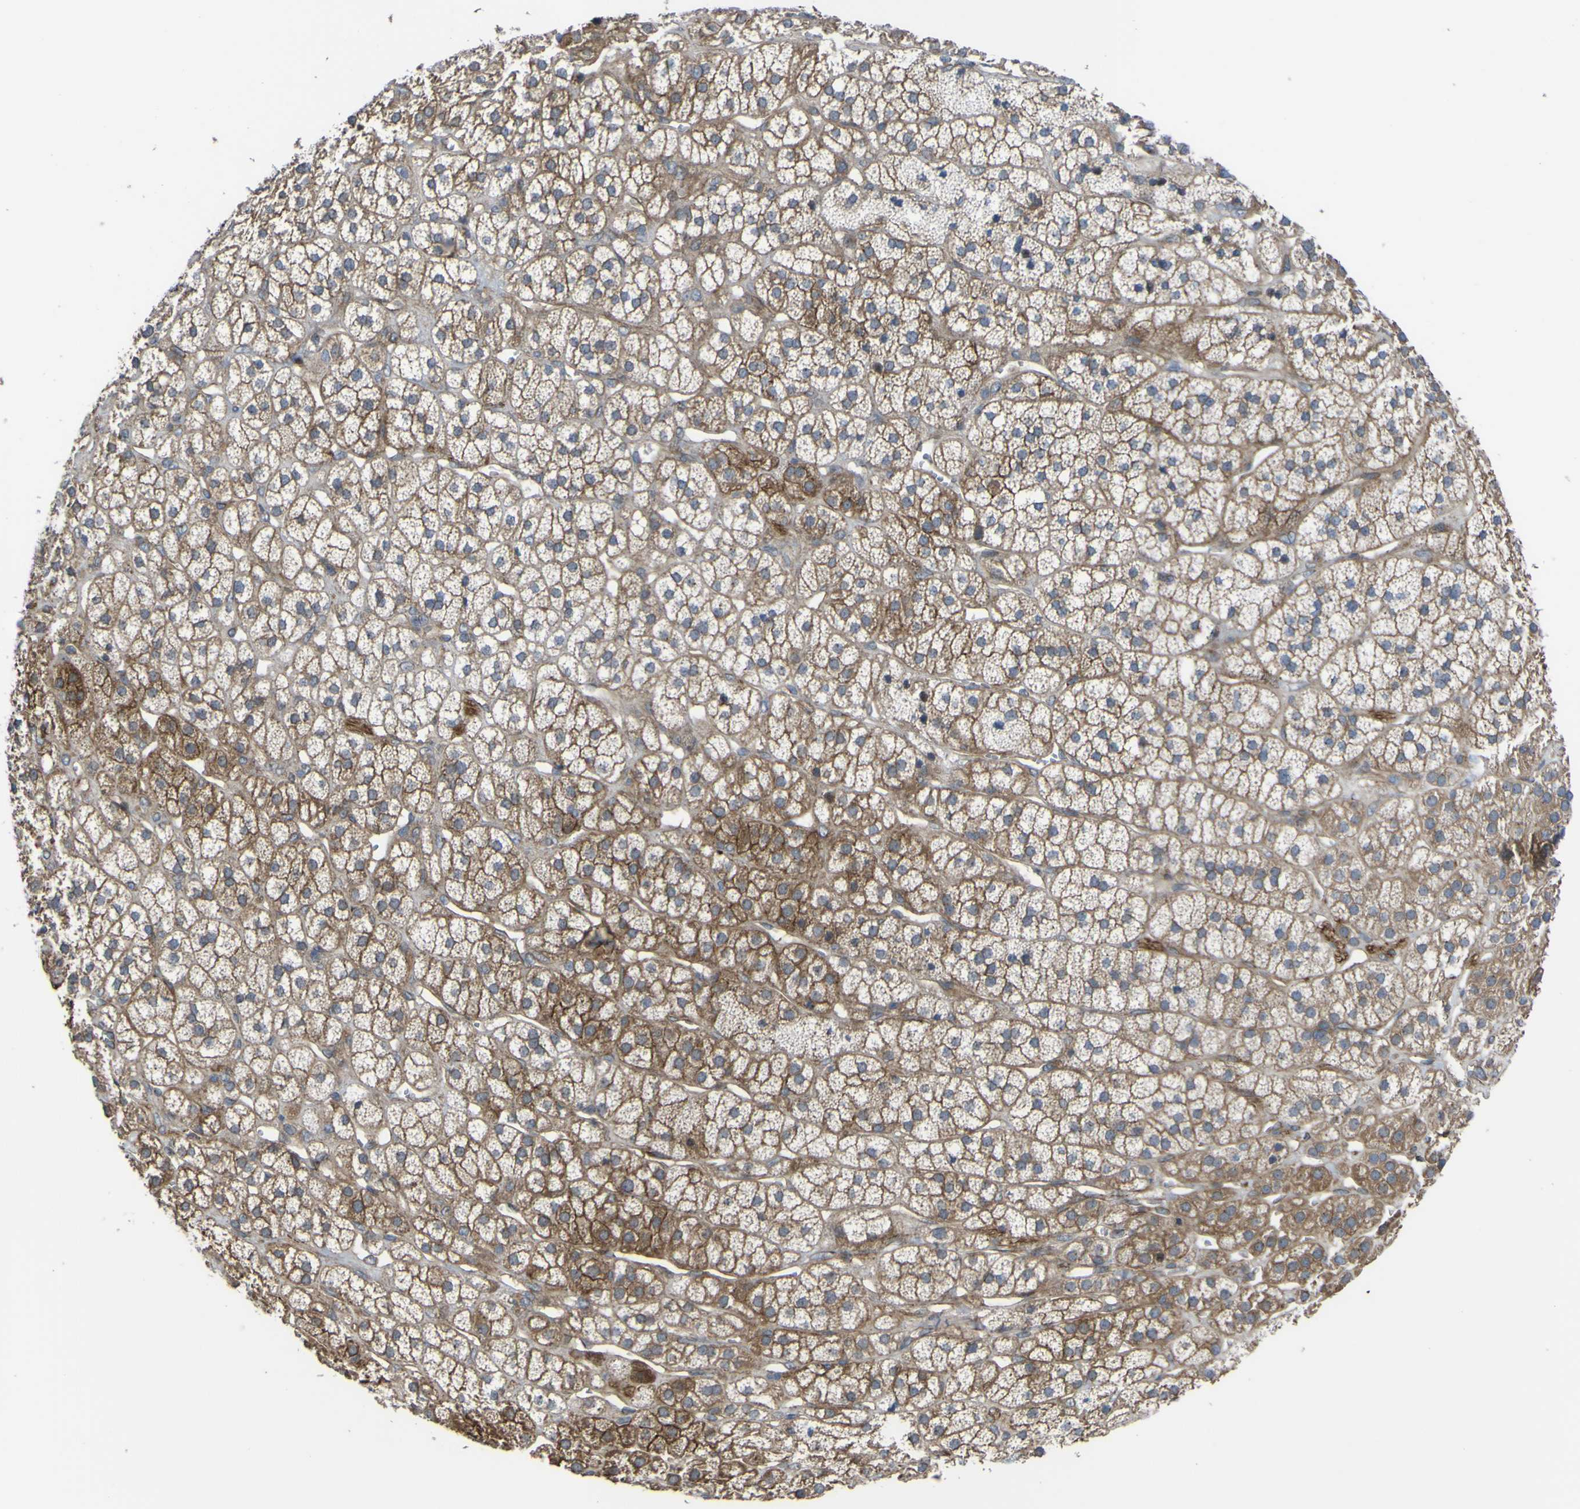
{"staining": {"intensity": "moderate", "quantity": ">75%", "location": "cytoplasmic/membranous"}, "tissue": "adrenal gland", "cell_type": "Glandular cells", "image_type": "normal", "snomed": [{"axis": "morphology", "description": "Normal tissue, NOS"}, {"axis": "topography", "description": "Adrenal gland"}], "caption": "Adrenal gland stained with immunohistochemistry (IHC) reveals moderate cytoplasmic/membranous positivity in about >75% of glandular cells.", "gene": "FBXO30", "patient": {"sex": "male", "age": 56}}